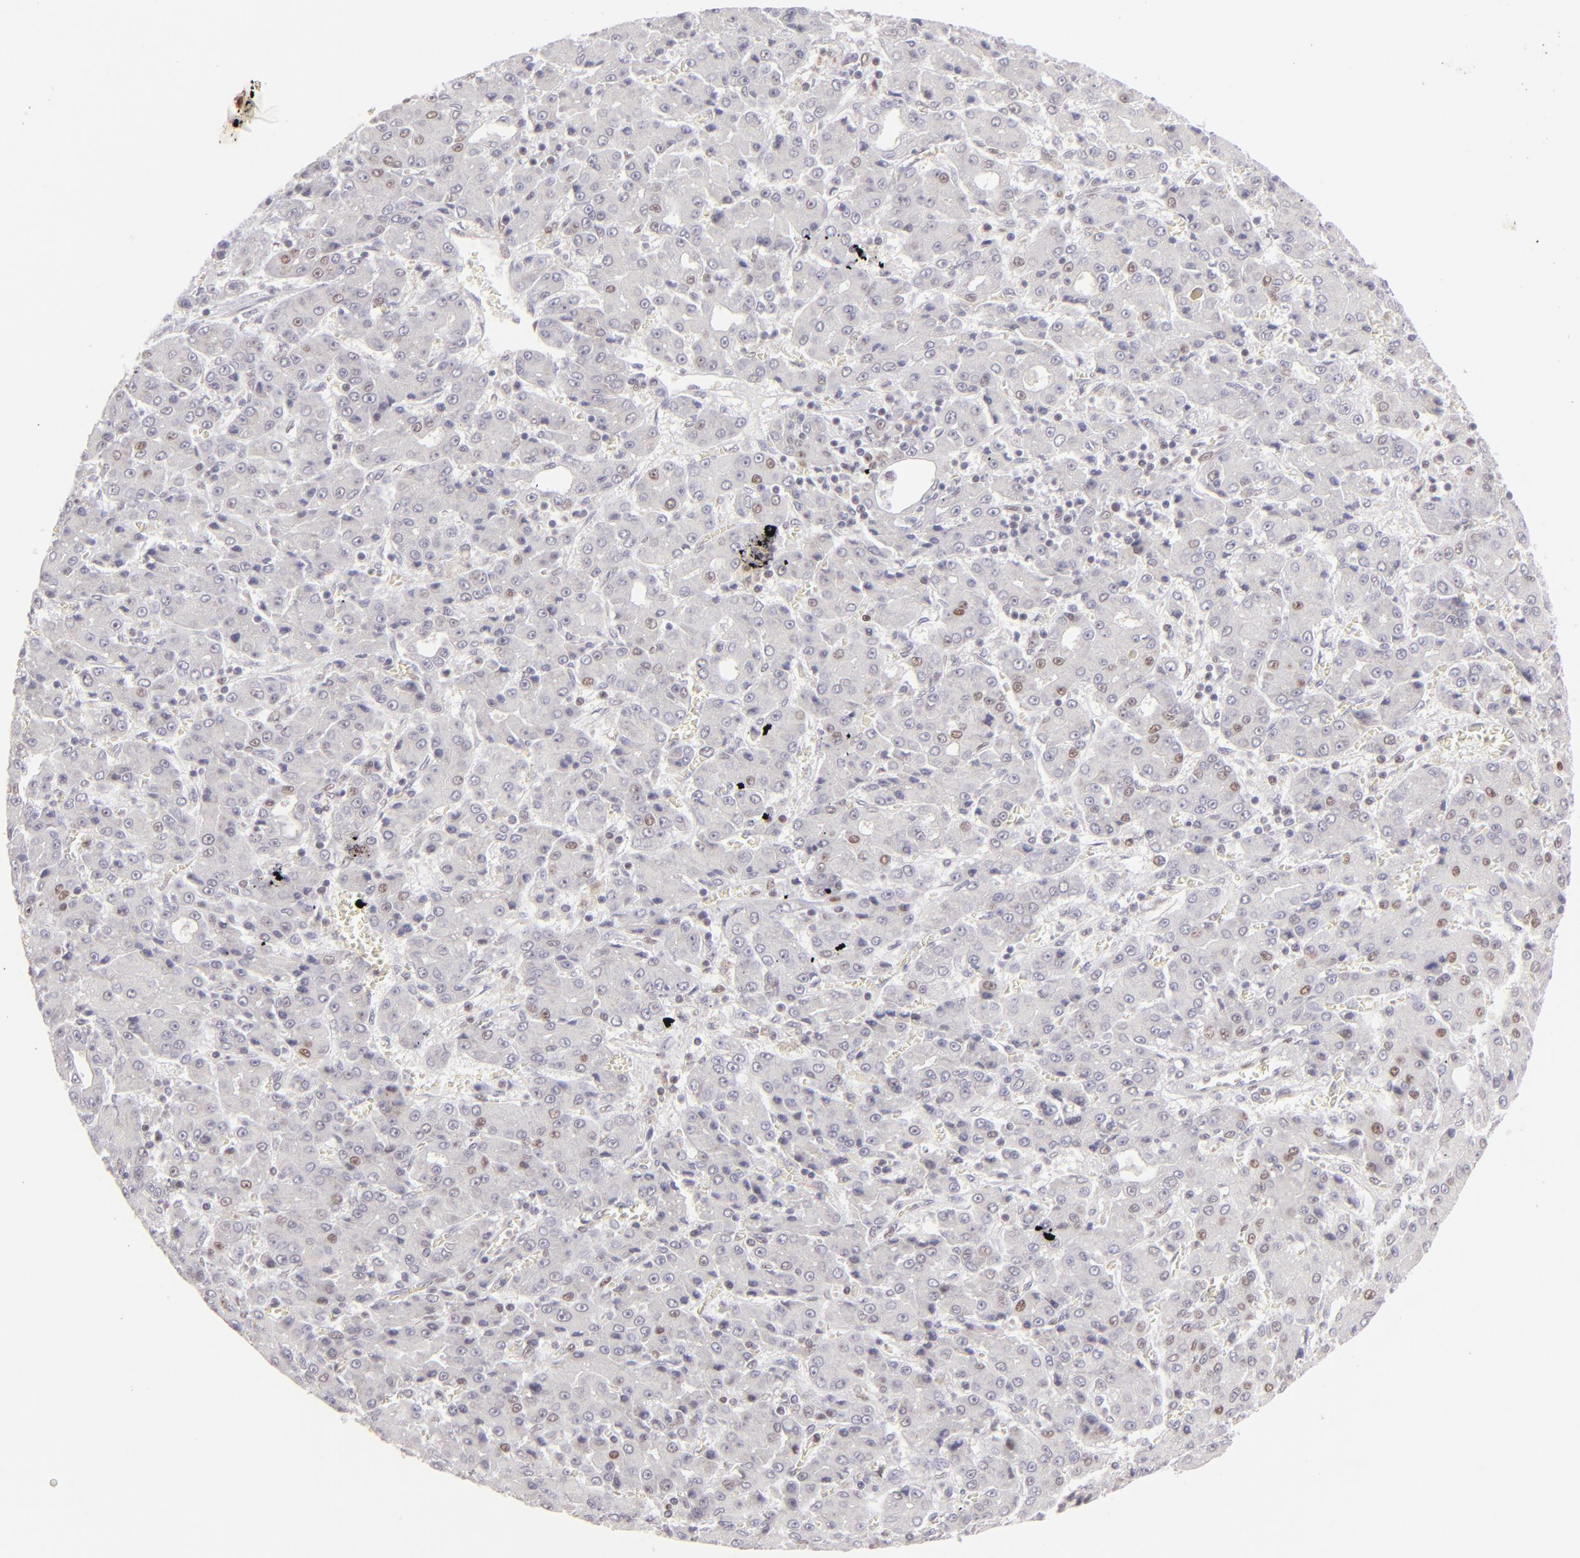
{"staining": {"intensity": "weak", "quantity": "<25%", "location": "nuclear"}, "tissue": "liver cancer", "cell_type": "Tumor cells", "image_type": "cancer", "snomed": [{"axis": "morphology", "description": "Carcinoma, Hepatocellular, NOS"}, {"axis": "topography", "description": "Liver"}], "caption": "Liver cancer was stained to show a protein in brown. There is no significant positivity in tumor cells.", "gene": "POU2F1", "patient": {"sex": "male", "age": 69}}